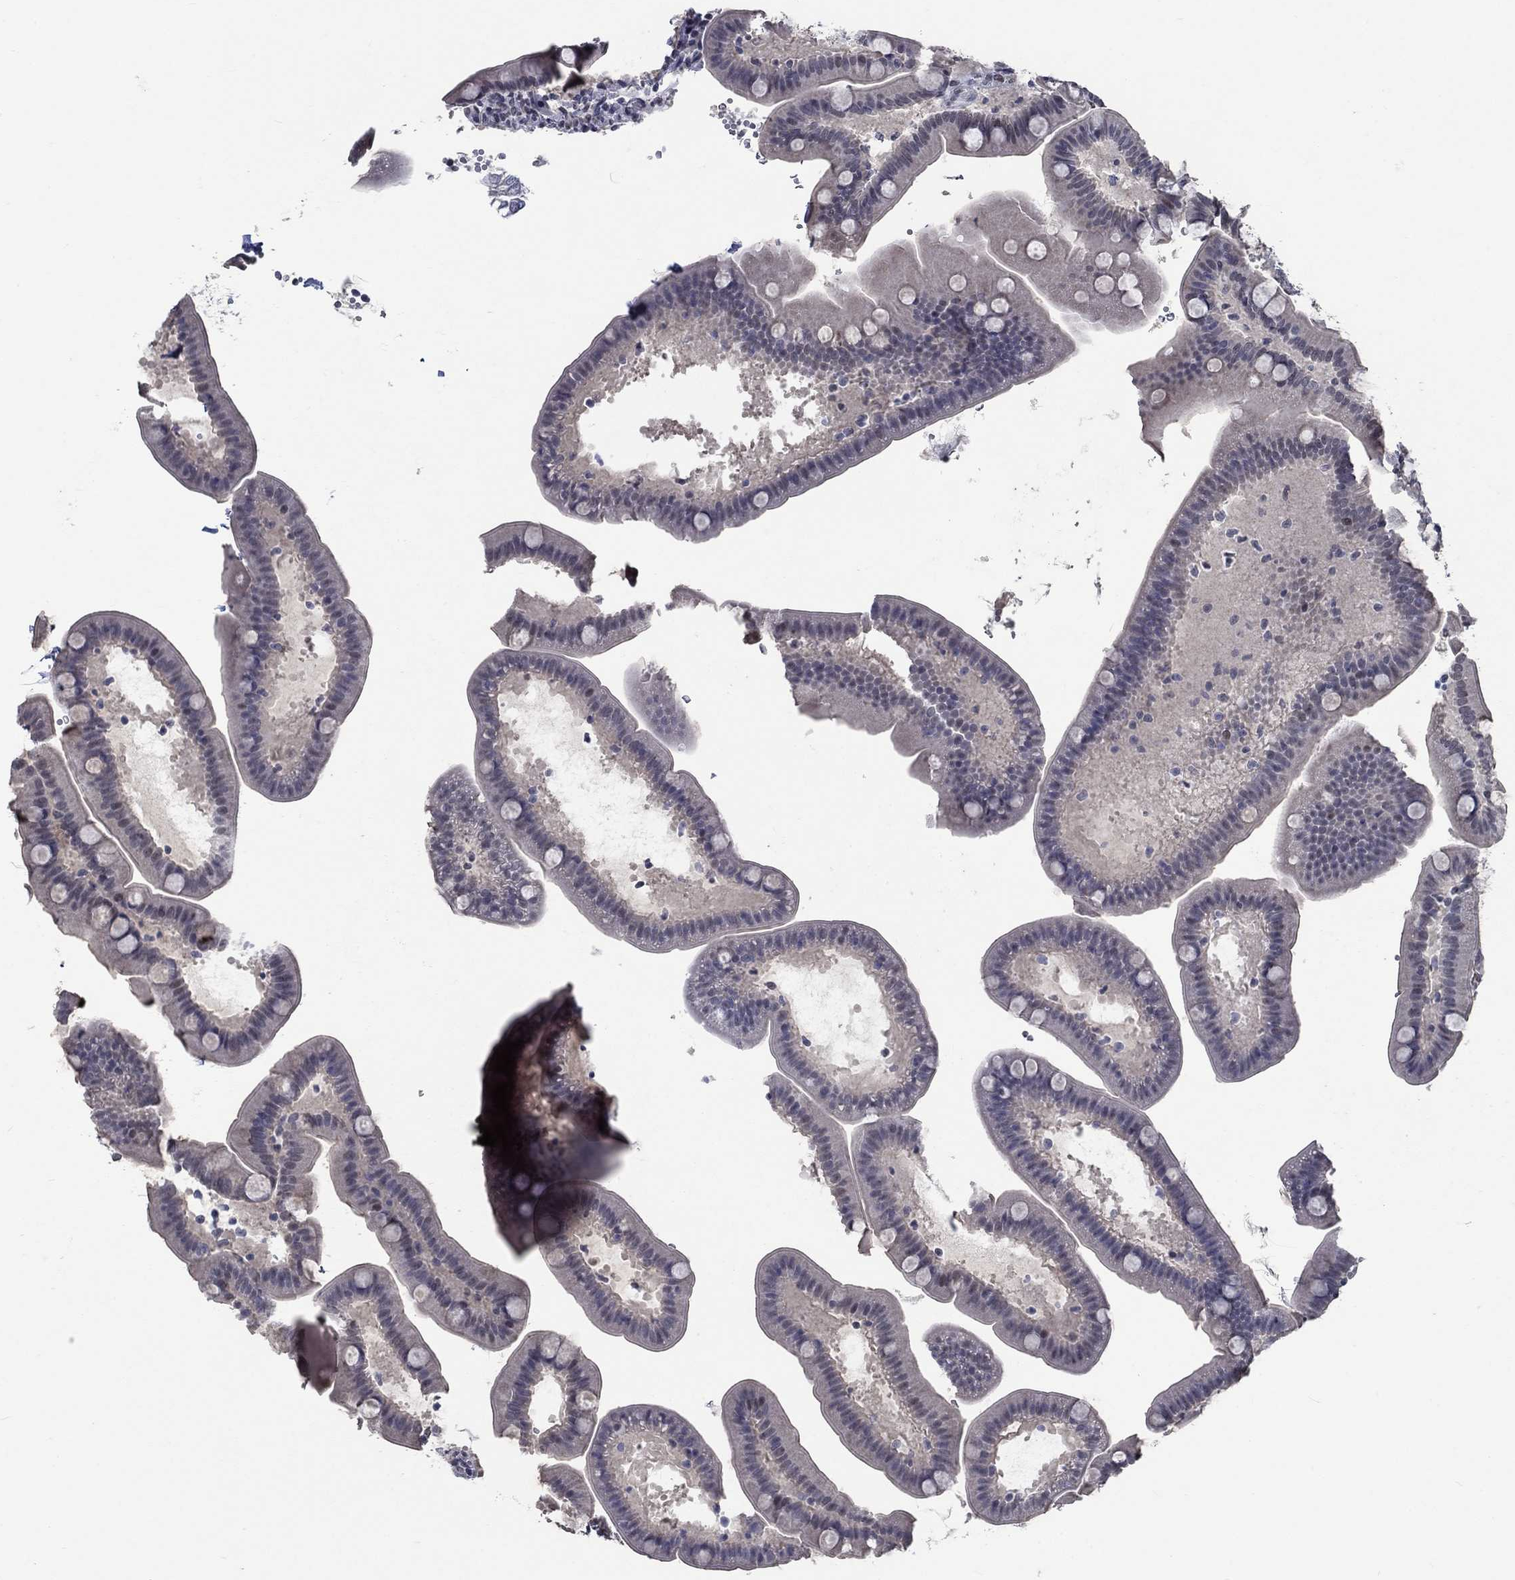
{"staining": {"intensity": "negative", "quantity": "none", "location": "none"}, "tissue": "small intestine", "cell_type": "Glandular cells", "image_type": "normal", "snomed": [{"axis": "morphology", "description": "Normal tissue, NOS"}, {"axis": "topography", "description": "Small intestine"}], "caption": "Immunohistochemical staining of benign human small intestine demonstrates no significant staining in glandular cells. Brightfield microscopy of immunohistochemistry (IHC) stained with DAB (brown) and hematoxylin (blue), captured at high magnification.", "gene": "HTN1", "patient": {"sex": "male", "age": 66}}